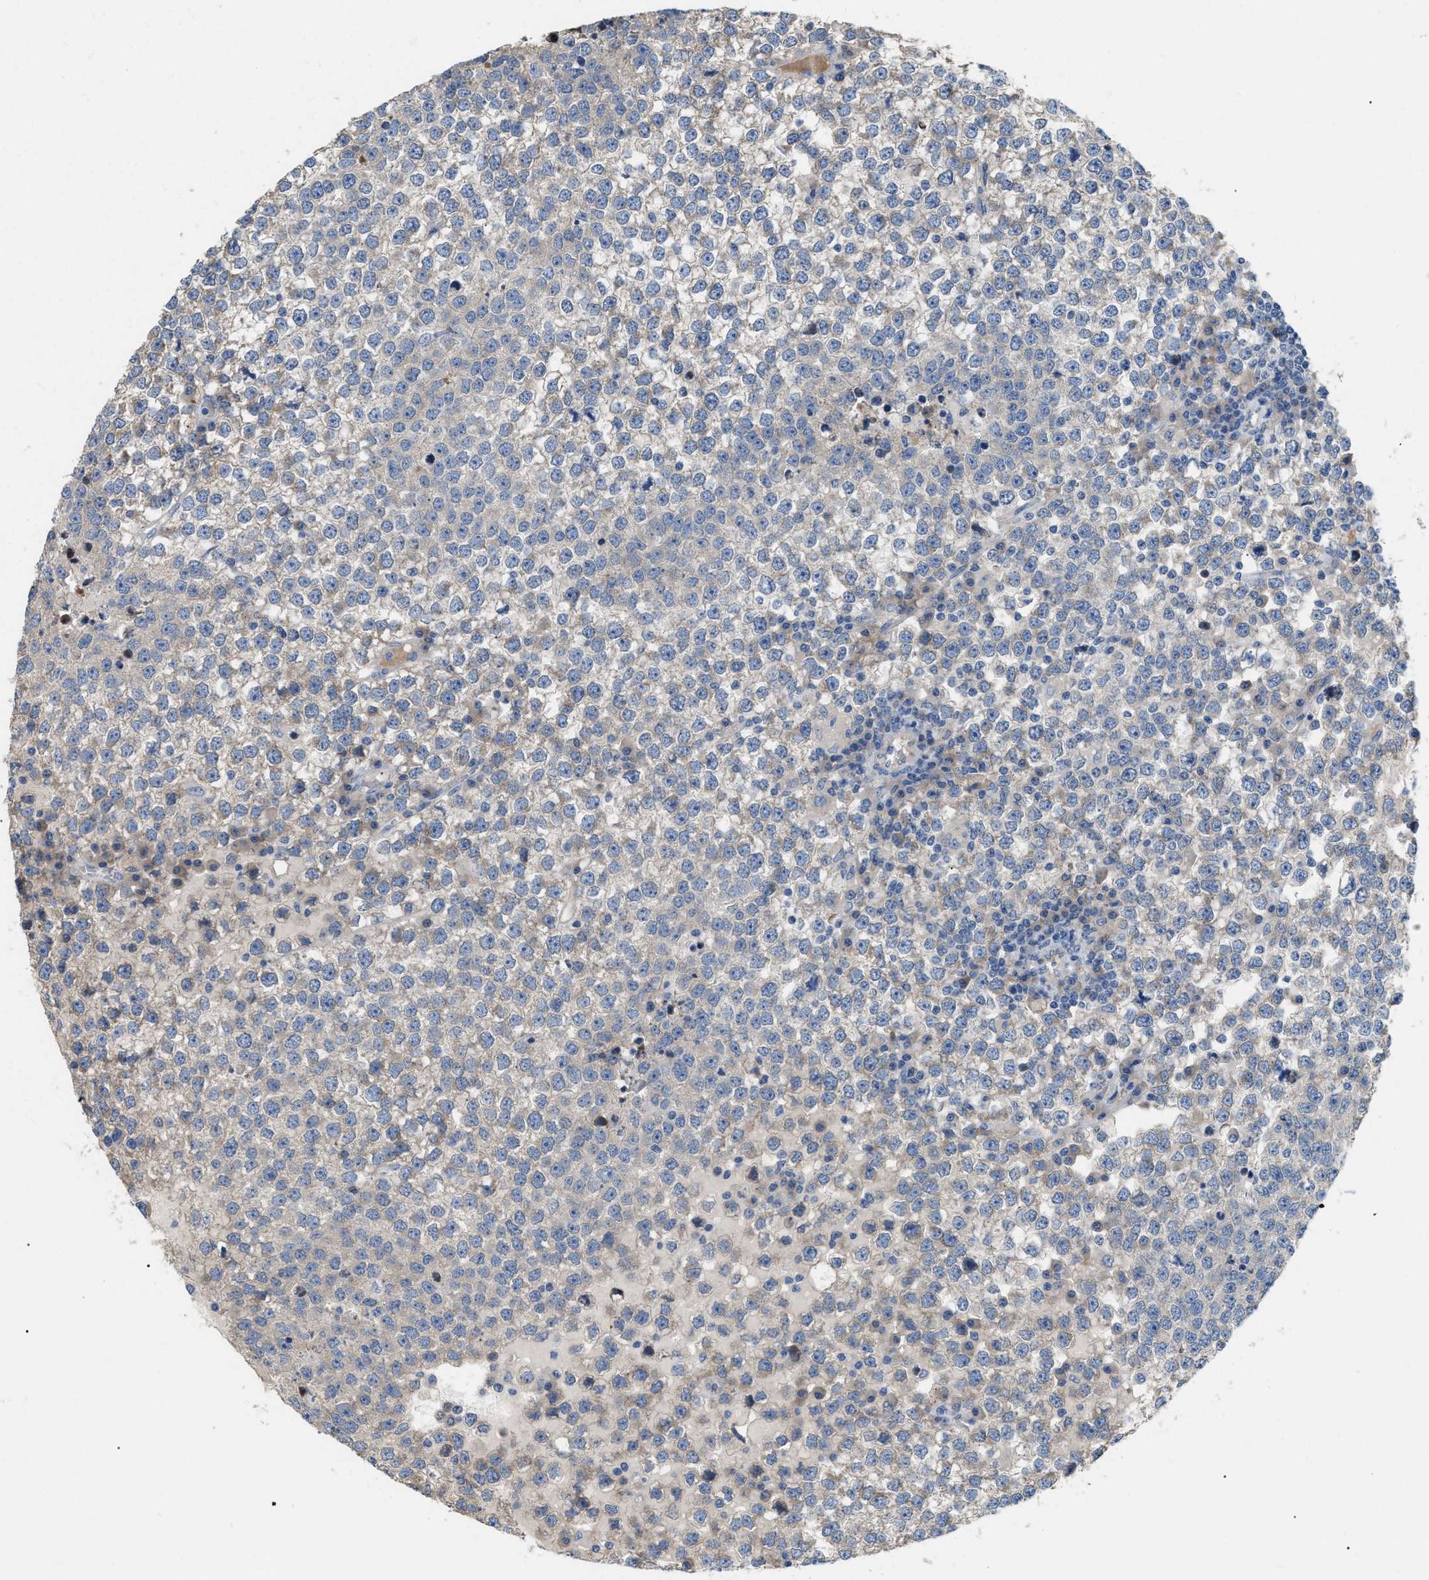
{"staining": {"intensity": "negative", "quantity": "none", "location": "none"}, "tissue": "testis cancer", "cell_type": "Tumor cells", "image_type": "cancer", "snomed": [{"axis": "morphology", "description": "Seminoma, NOS"}, {"axis": "topography", "description": "Testis"}], "caption": "High power microscopy histopathology image of an IHC histopathology image of seminoma (testis), revealing no significant positivity in tumor cells. (DAB IHC with hematoxylin counter stain).", "gene": "DHX58", "patient": {"sex": "male", "age": 65}}